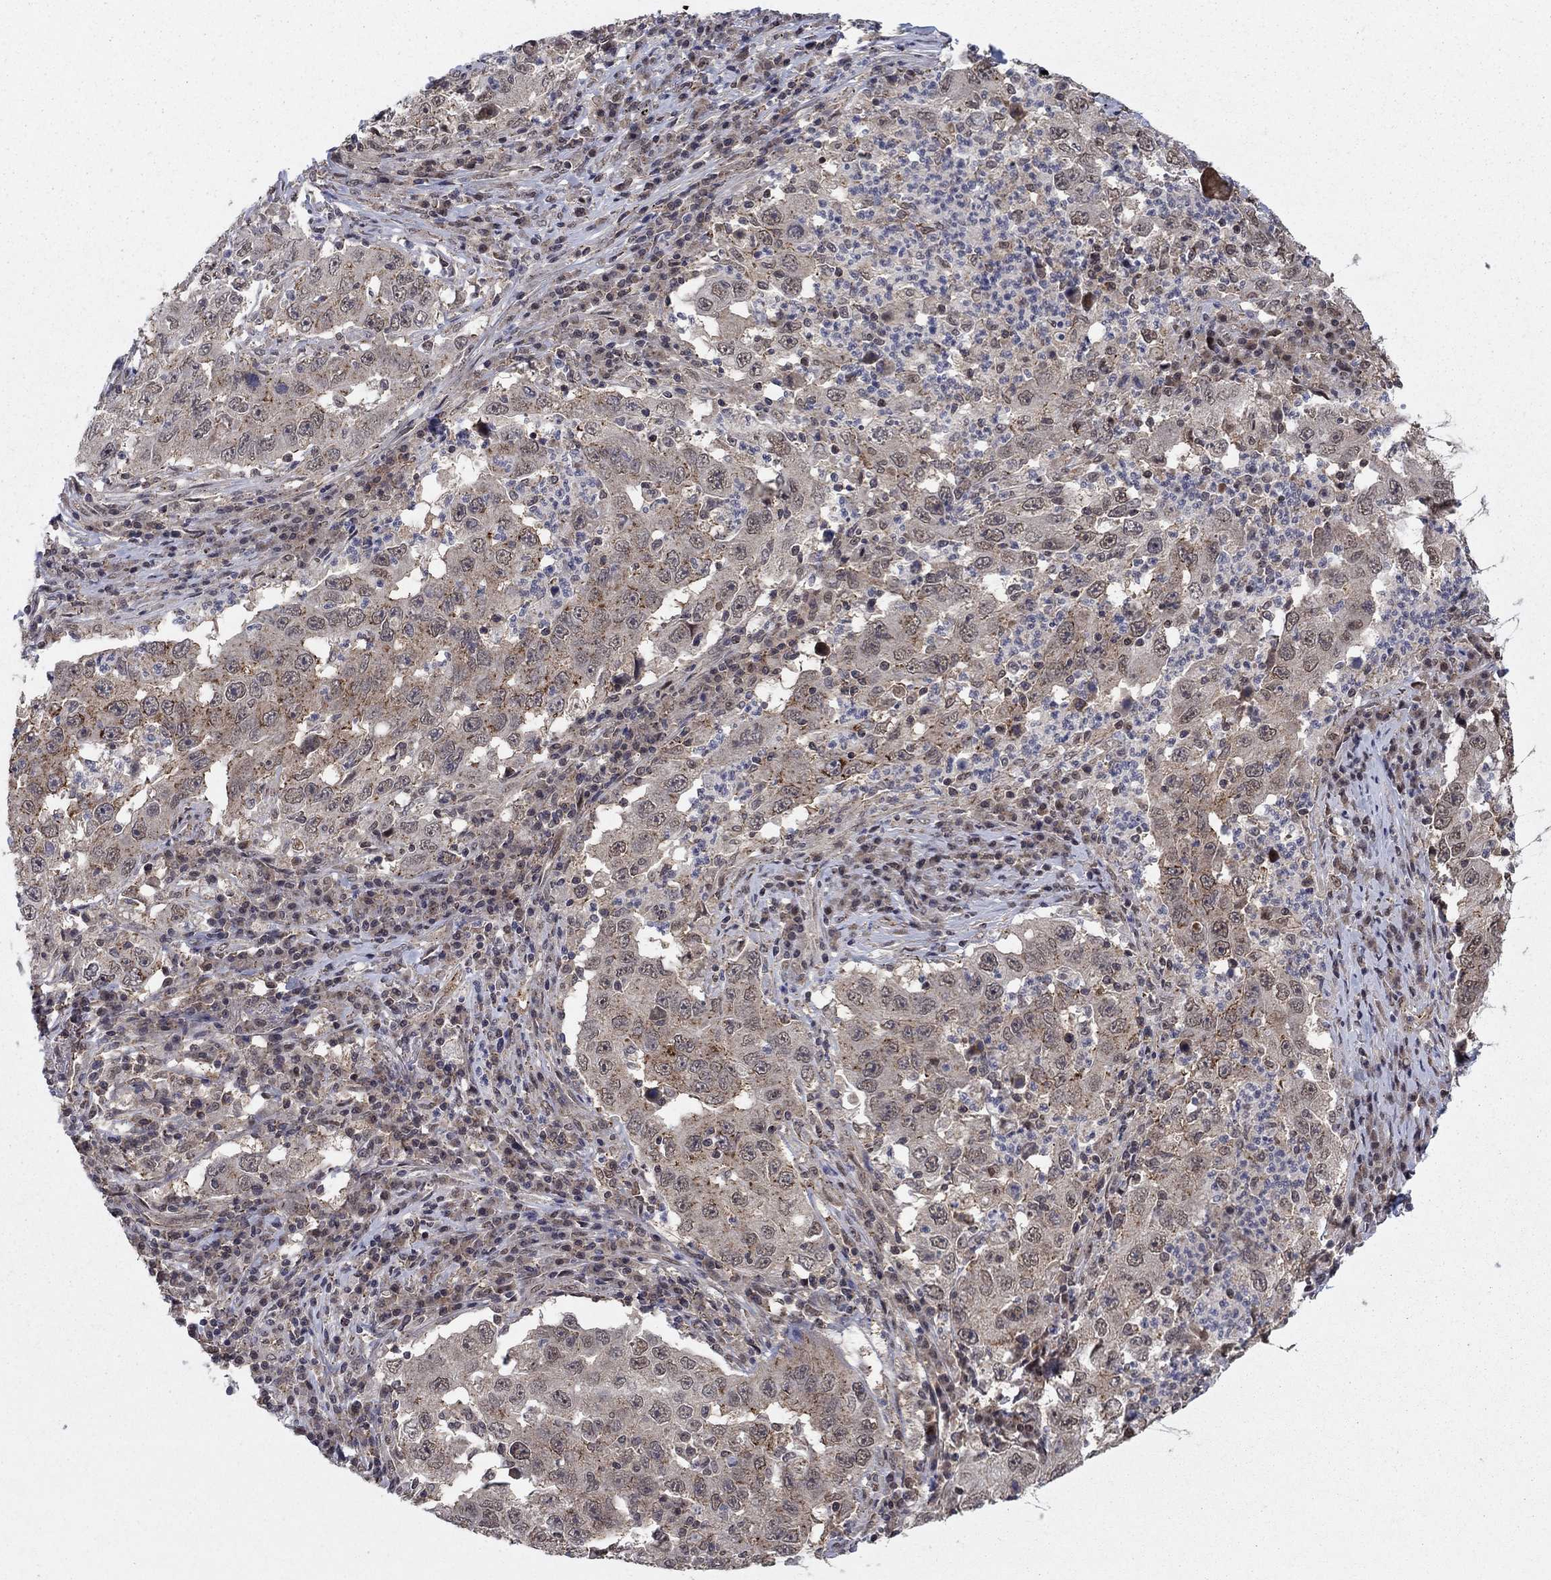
{"staining": {"intensity": "moderate", "quantity": "<25%", "location": "cytoplasmic/membranous"}, "tissue": "lung cancer", "cell_type": "Tumor cells", "image_type": "cancer", "snomed": [{"axis": "morphology", "description": "Adenocarcinoma, NOS"}, {"axis": "topography", "description": "Lung"}], "caption": "Lung cancer stained for a protein reveals moderate cytoplasmic/membranous positivity in tumor cells. (DAB = brown stain, brightfield microscopy at high magnification).", "gene": "PSMC1", "patient": {"sex": "male", "age": 73}}